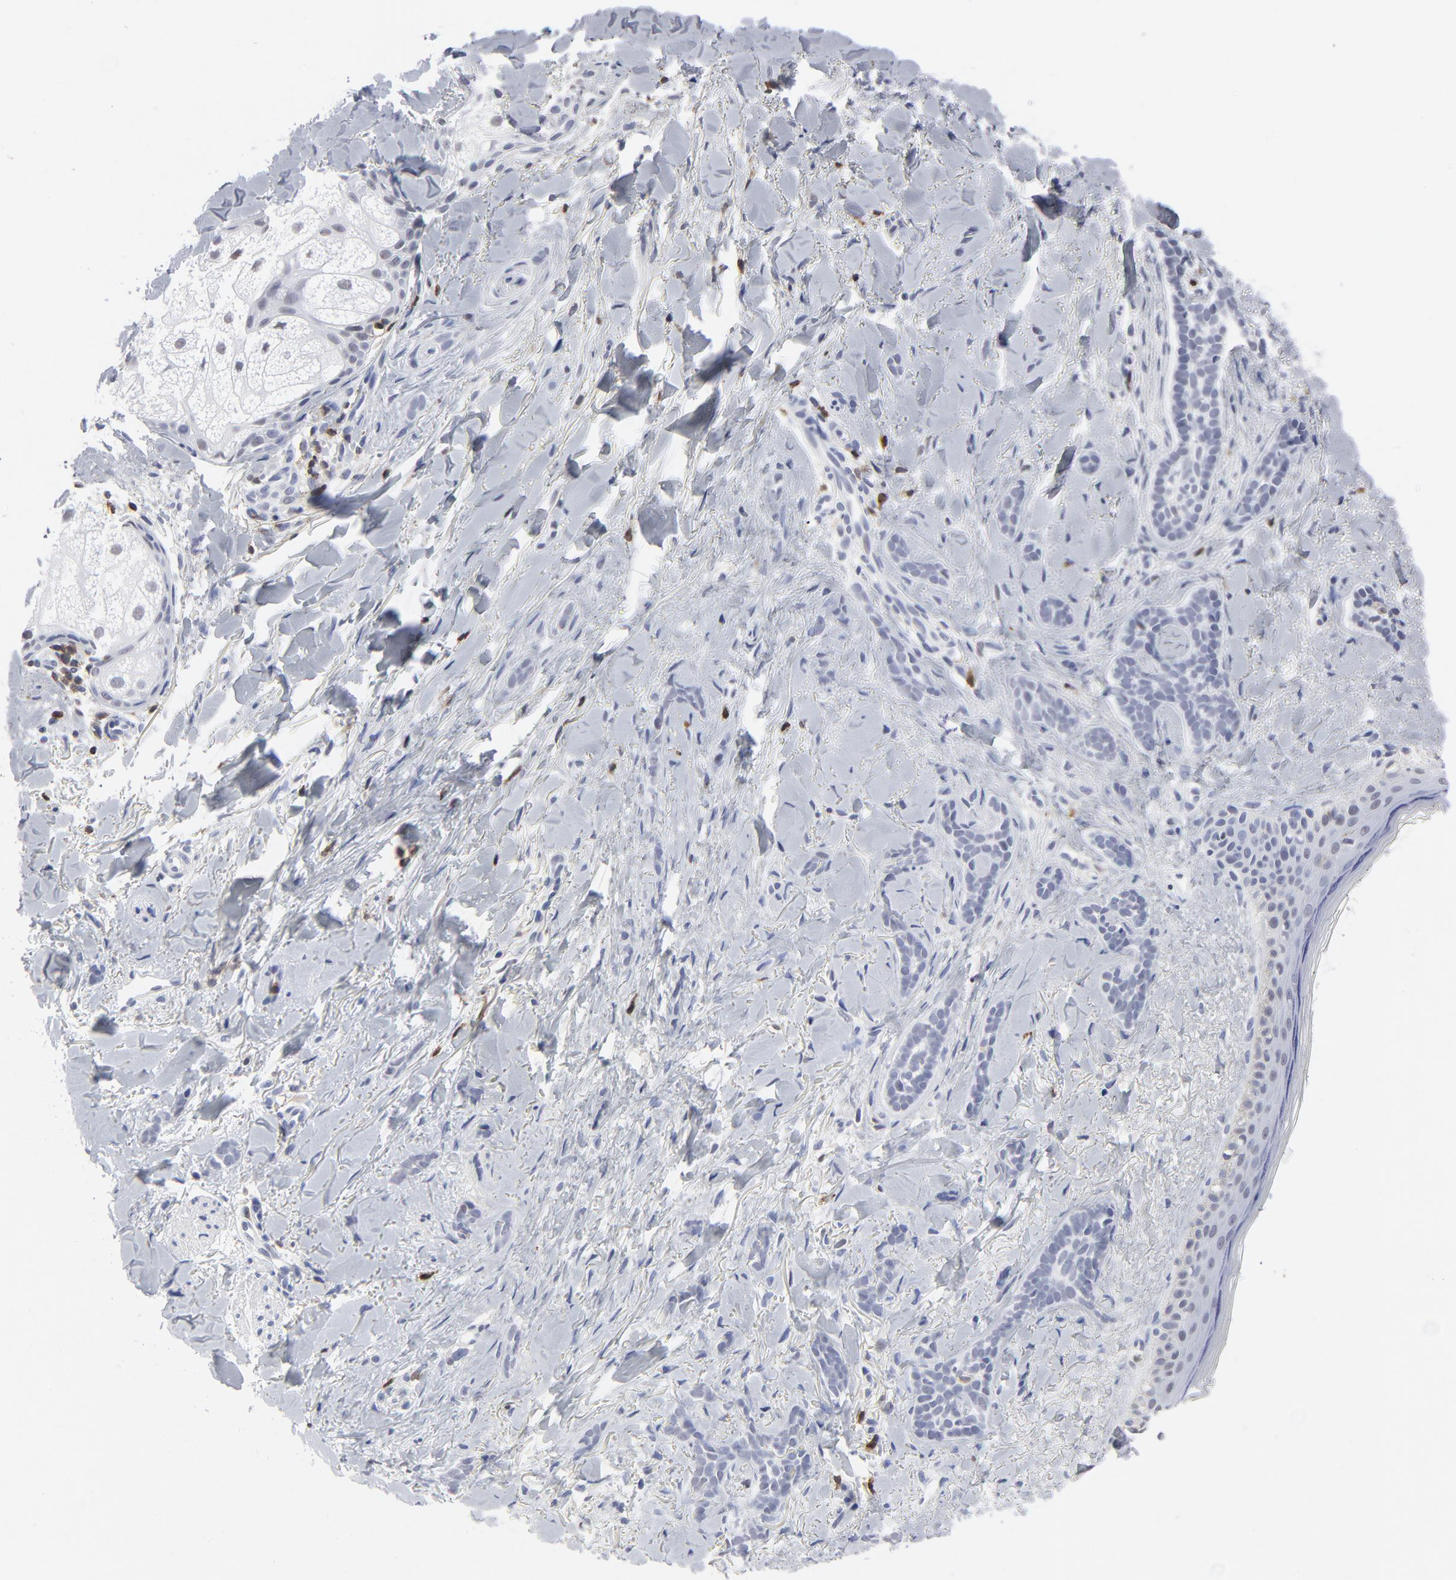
{"staining": {"intensity": "negative", "quantity": "none", "location": "none"}, "tissue": "skin cancer", "cell_type": "Tumor cells", "image_type": "cancer", "snomed": [{"axis": "morphology", "description": "Basal cell carcinoma"}, {"axis": "topography", "description": "Skin"}], "caption": "Protein analysis of skin cancer demonstrates no significant expression in tumor cells.", "gene": "CD2", "patient": {"sex": "female", "age": 37}}